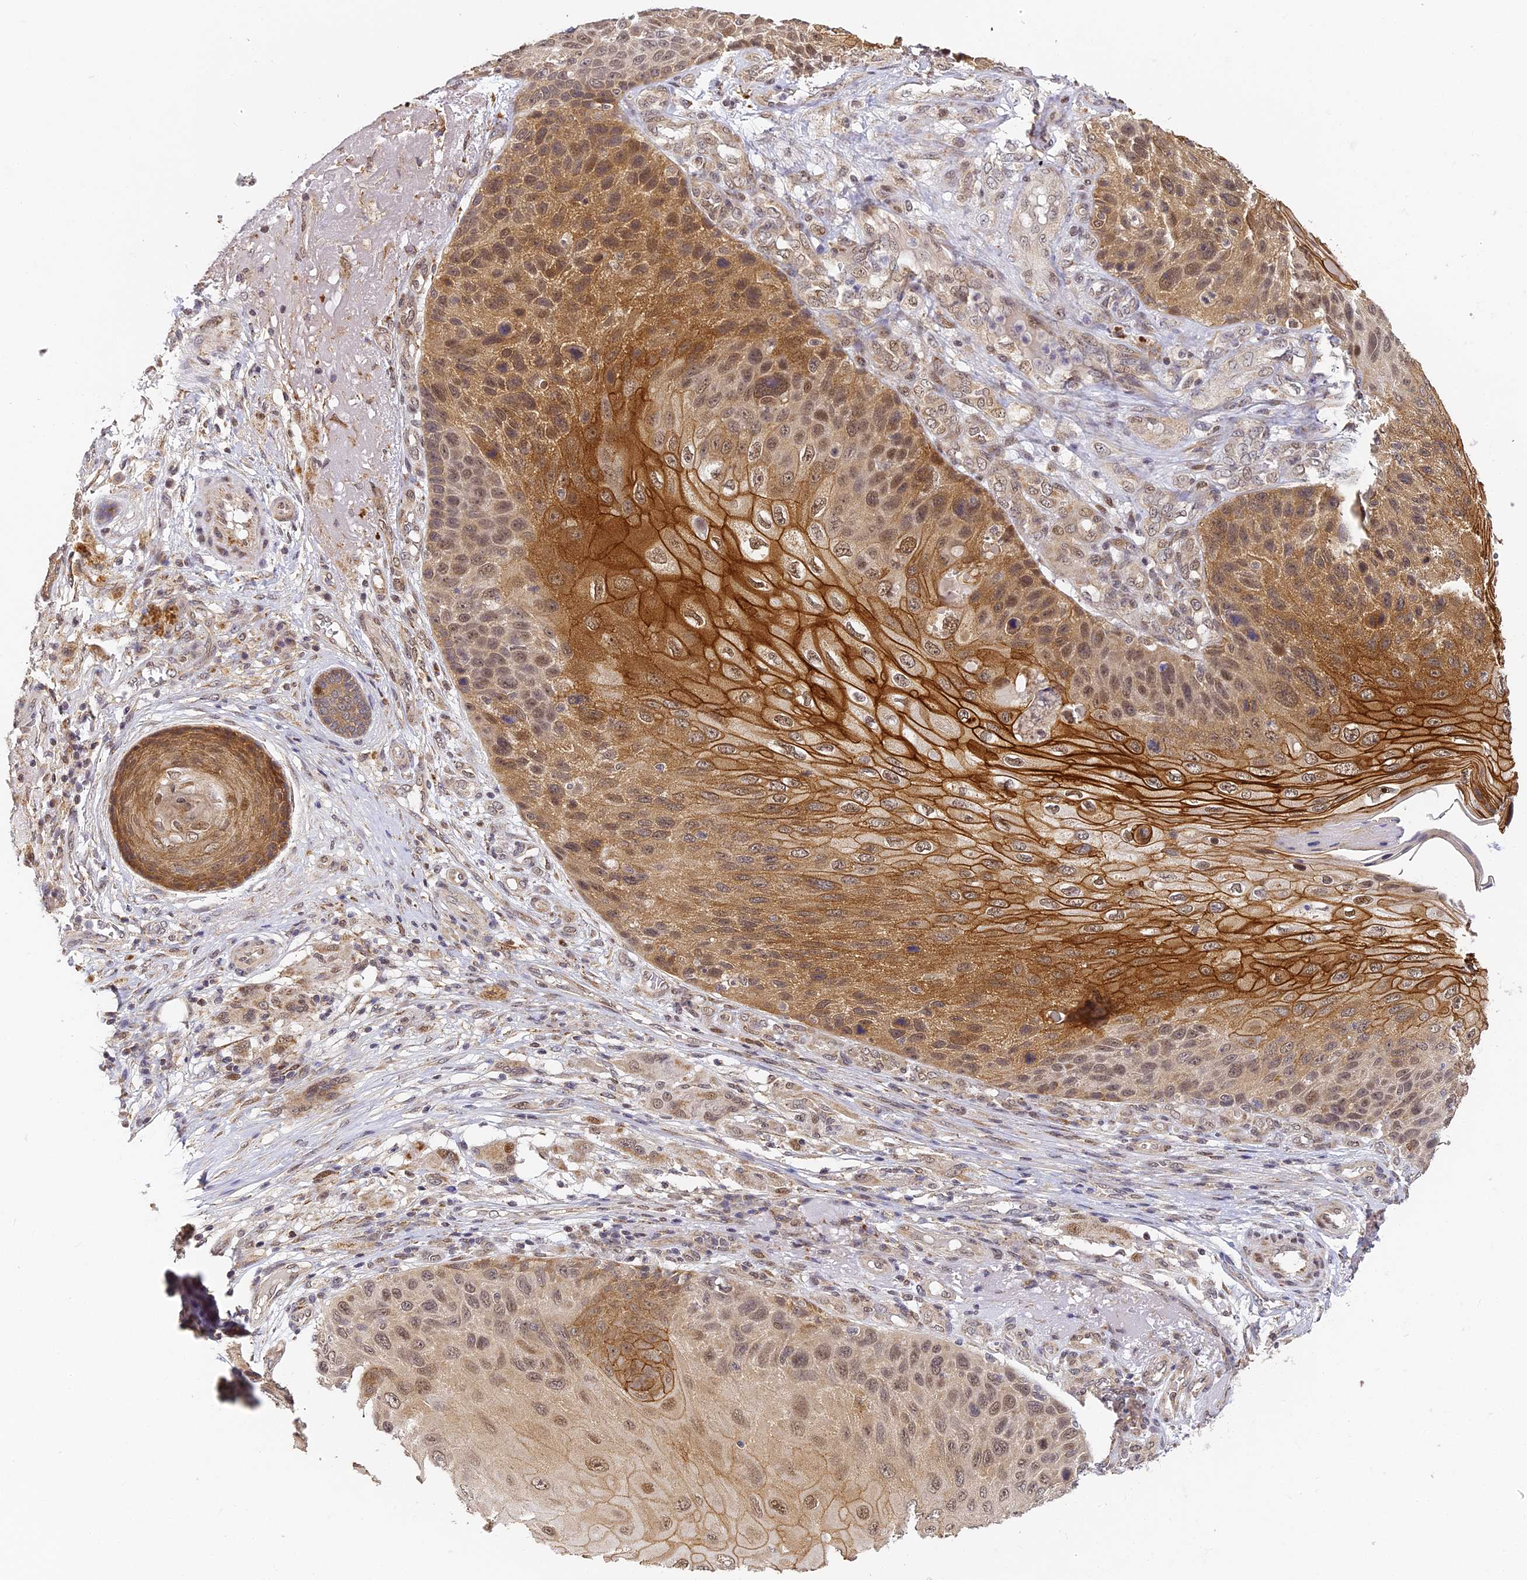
{"staining": {"intensity": "strong", "quantity": ">75%", "location": "cytoplasmic/membranous,nuclear"}, "tissue": "skin cancer", "cell_type": "Tumor cells", "image_type": "cancer", "snomed": [{"axis": "morphology", "description": "Squamous cell carcinoma, NOS"}, {"axis": "topography", "description": "Skin"}], "caption": "Immunohistochemical staining of human skin cancer (squamous cell carcinoma) reveals strong cytoplasmic/membranous and nuclear protein expression in about >75% of tumor cells.", "gene": "DNAAF10", "patient": {"sex": "female", "age": 88}}